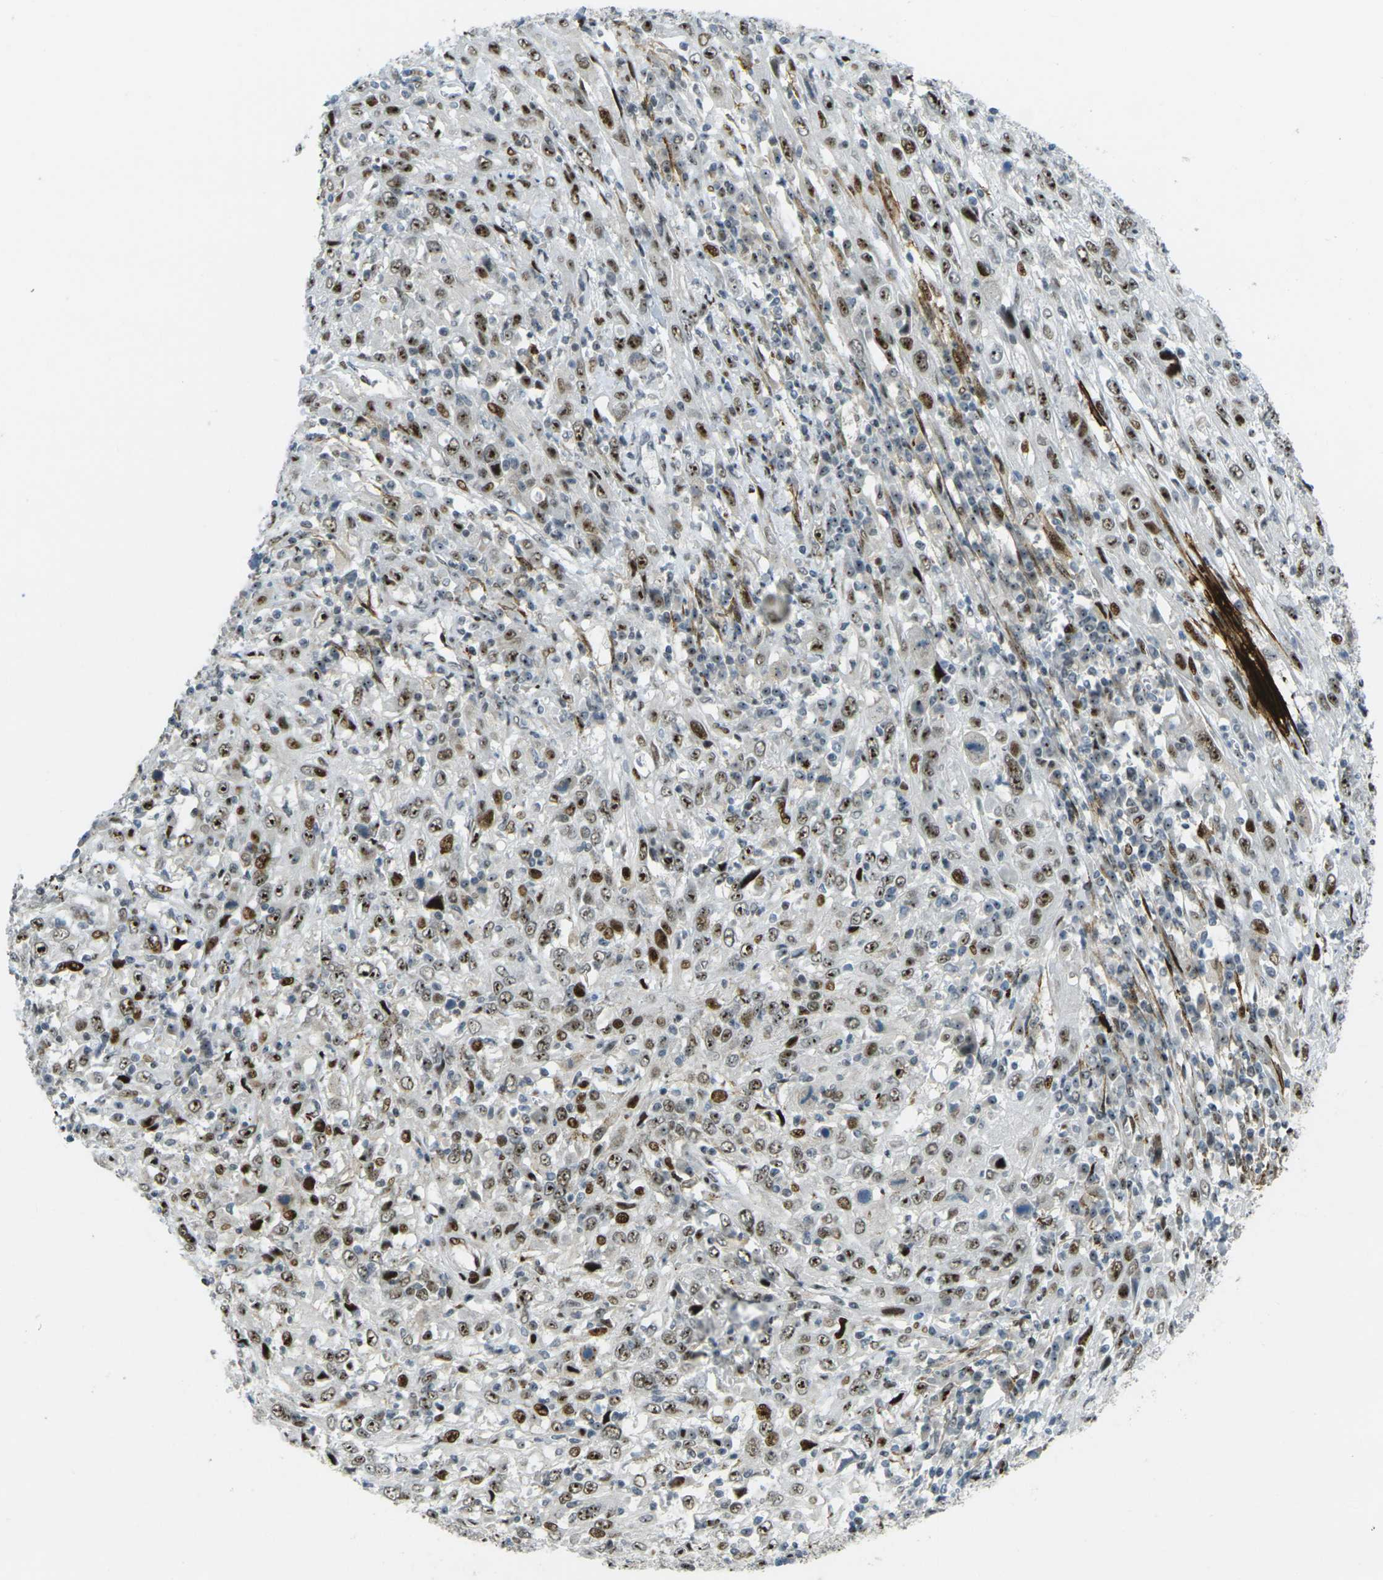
{"staining": {"intensity": "strong", "quantity": ">75%", "location": "nuclear"}, "tissue": "cervical cancer", "cell_type": "Tumor cells", "image_type": "cancer", "snomed": [{"axis": "morphology", "description": "Squamous cell carcinoma, NOS"}, {"axis": "topography", "description": "Cervix"}], "caption": "Protein expression analysis of human squamous cell carcinoma (cervical) reveals strong nuclear staining in about >75% of tumor cells. The protein of interest is shown in brown color, while the nuclei are stained blue.", "gene": "UBE2C", "patient": {"sex": "female", "age": 46}}